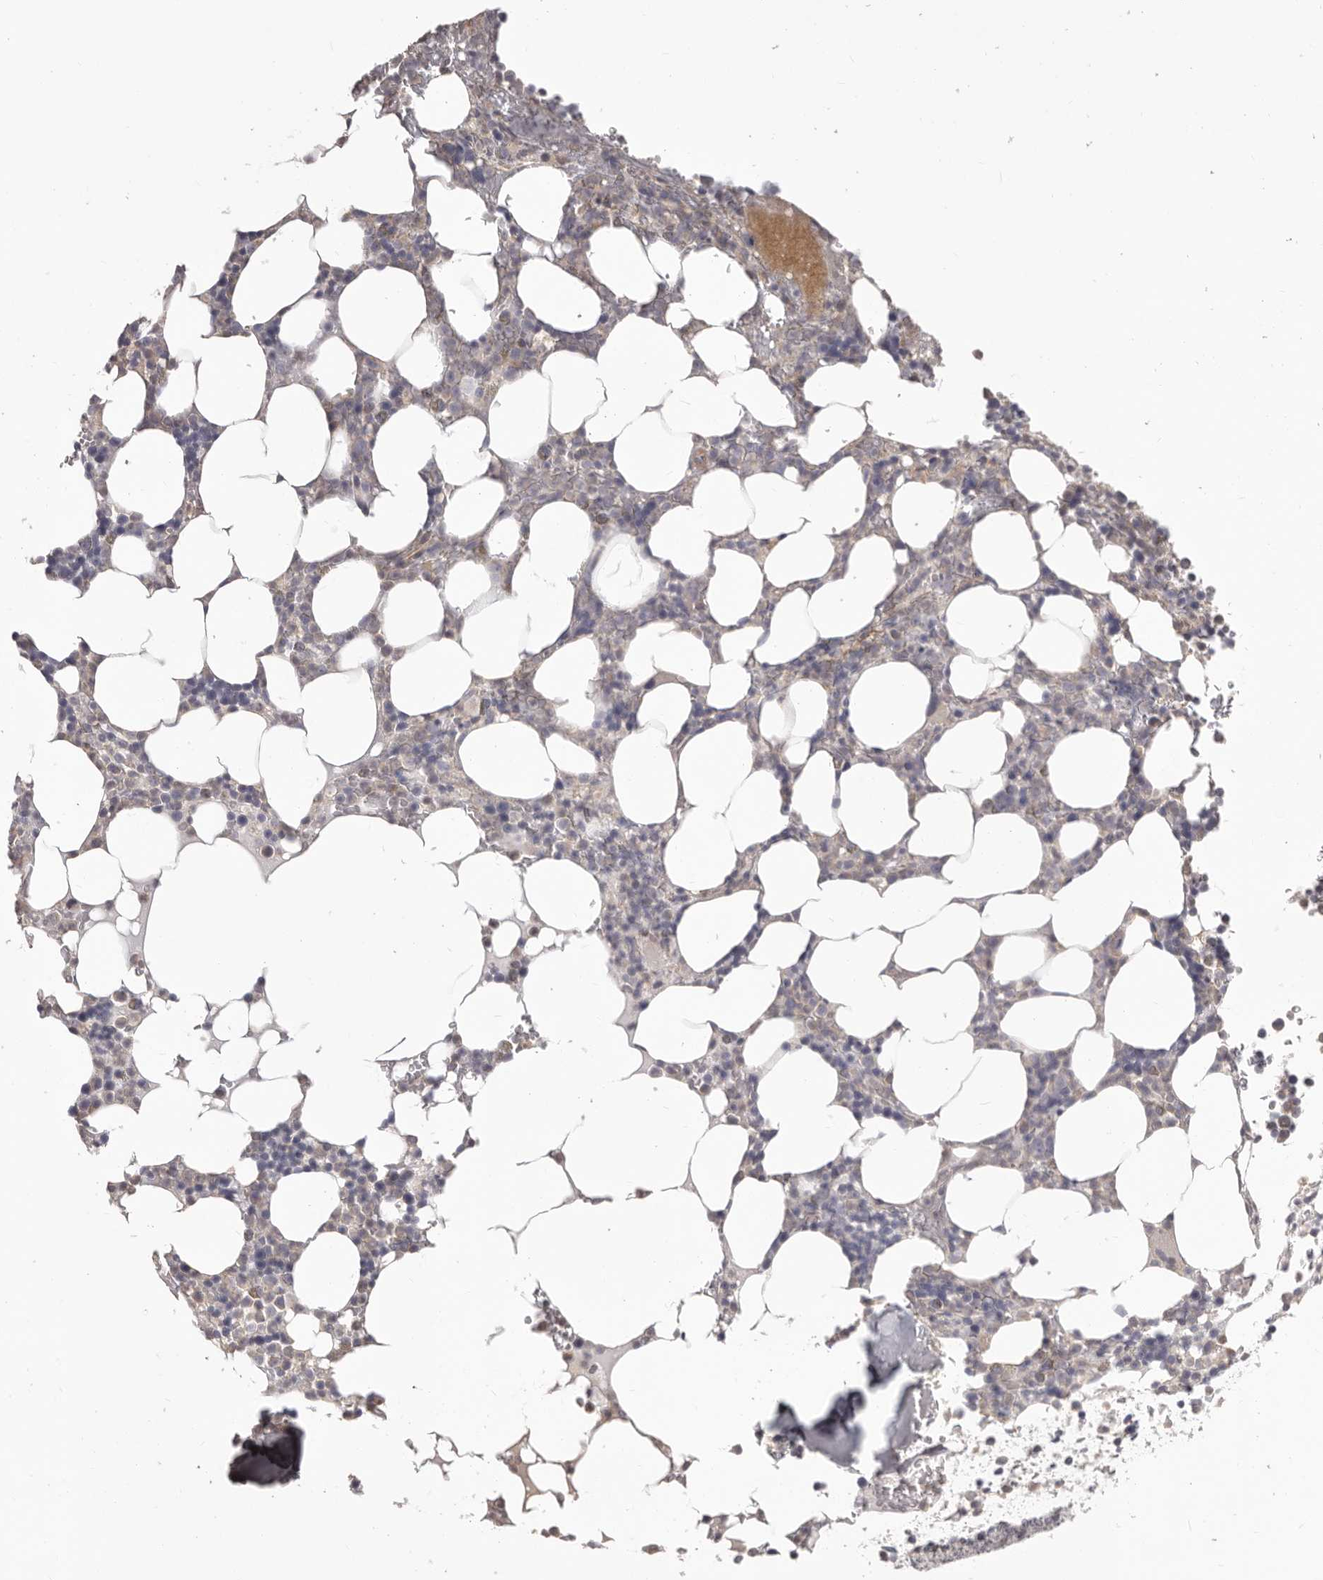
{"staining": {"intensity": "negative", "quantity": "none", "location": "none"}, "tissue": "bone marrow", "cell_type": "Hematopoietic cells", "image_type": "normal", "snomed": [{"axis": "morphology", "description": "Normal tissue, NOS"}, {"axis": "topography", "description": "Bone marrow"}], "caption": "Hematopoietic cells show no significant protein expression in normal bone marrow.", "gene": "HRH1", "patient": {"sex": "male", "age": 58}}